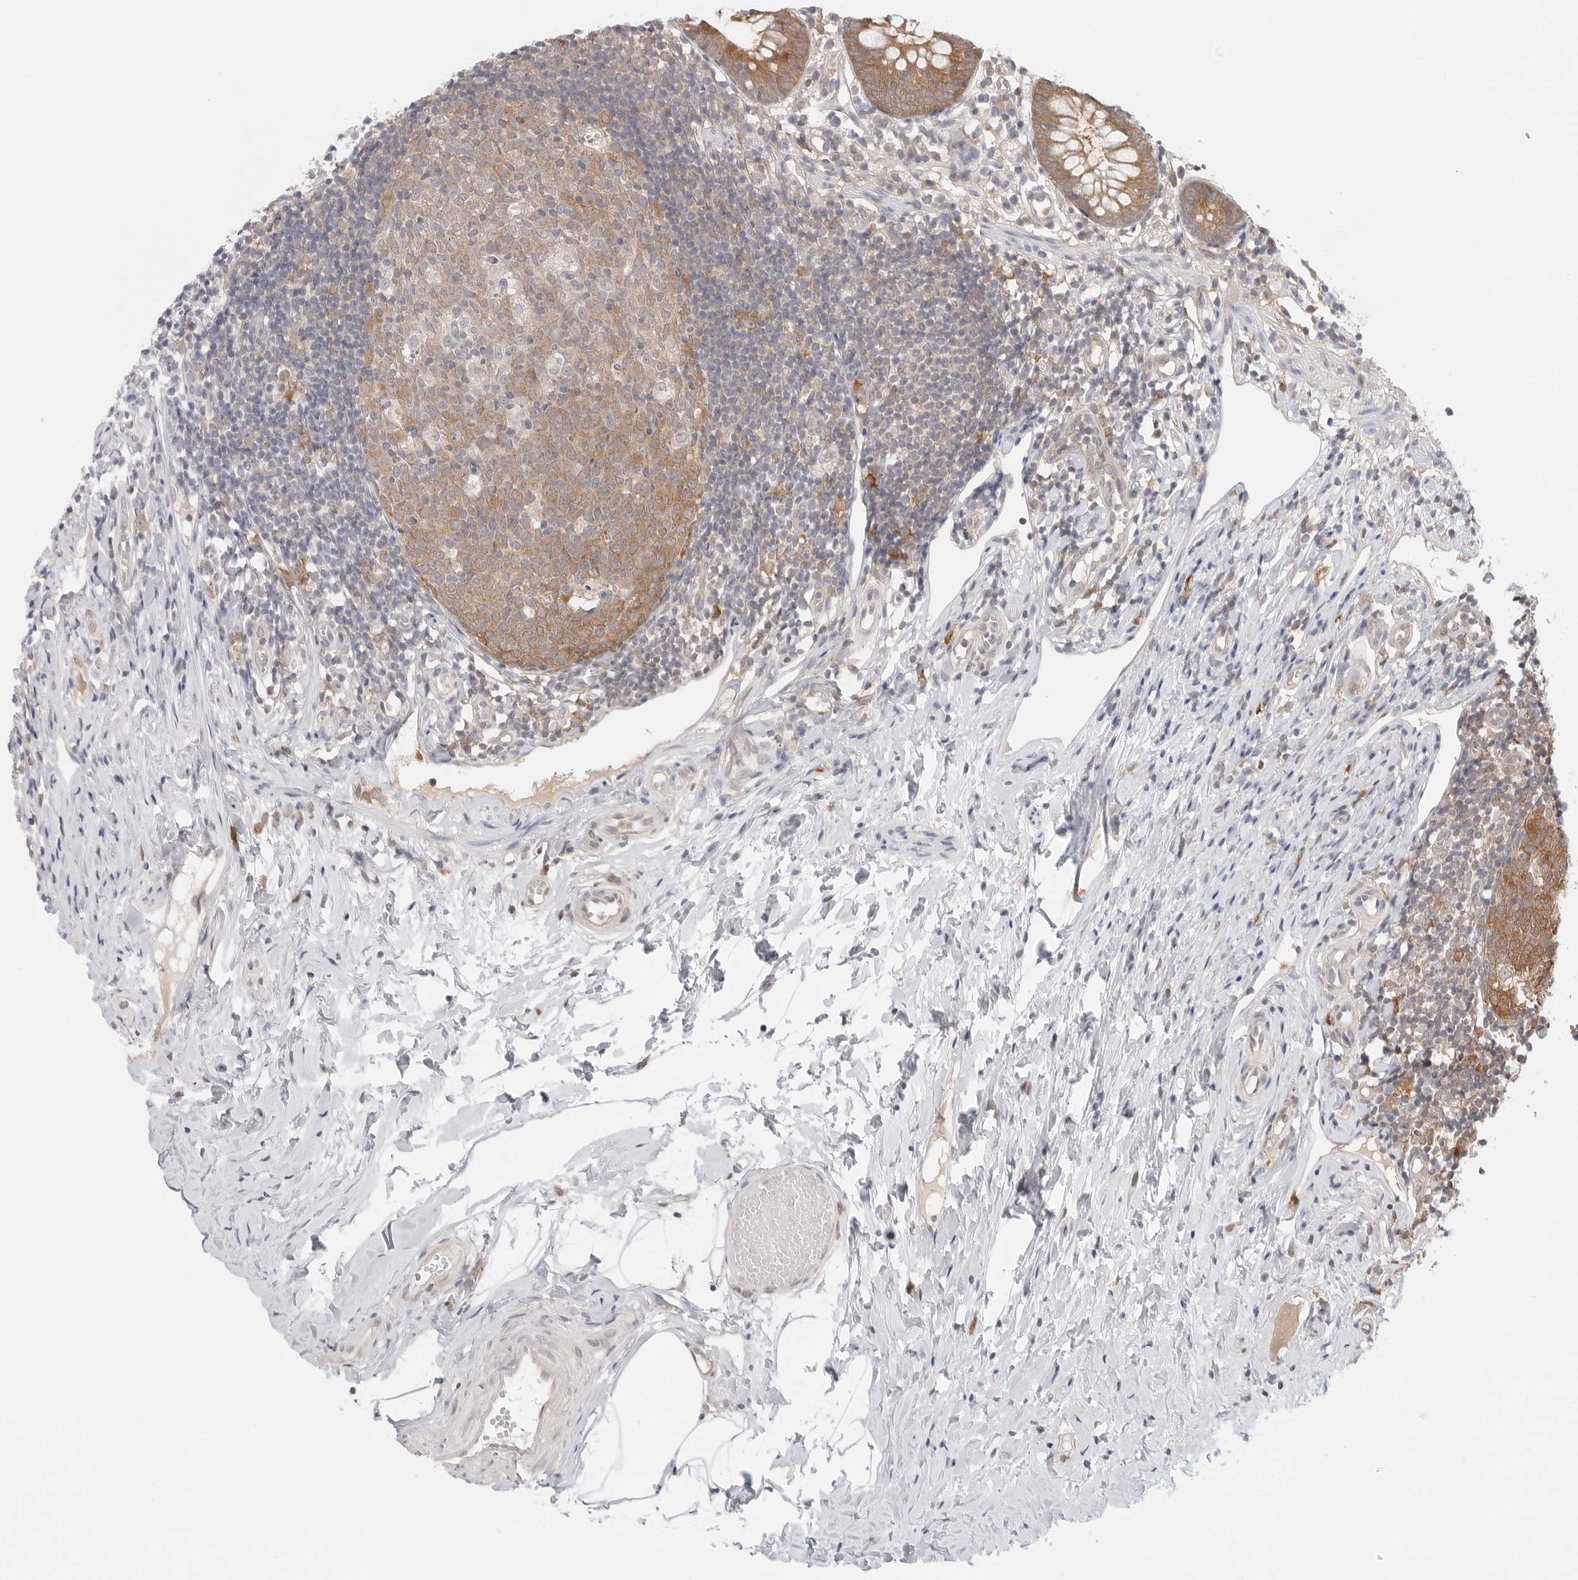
{"staining": {"intensity": "moderate", "quantity": ">75%", "location": "cytoplasmic/membranous"}, "tissue": "appendix", "cell_type": "Glandular cells", "image_type": "normal", "snomed": [{"axis": "morphology", "description": "Normal tissue, NOS"}, {"axis": "topography", "description": "Appendix"}], "caption": "Brown immunohistochemical staining in normal appendix displays moderate cytoplasmic/membranous staining in about >75% of glandular cells.", "gene": "NUDC", "patient": {"sex": "female", "age": 20}}